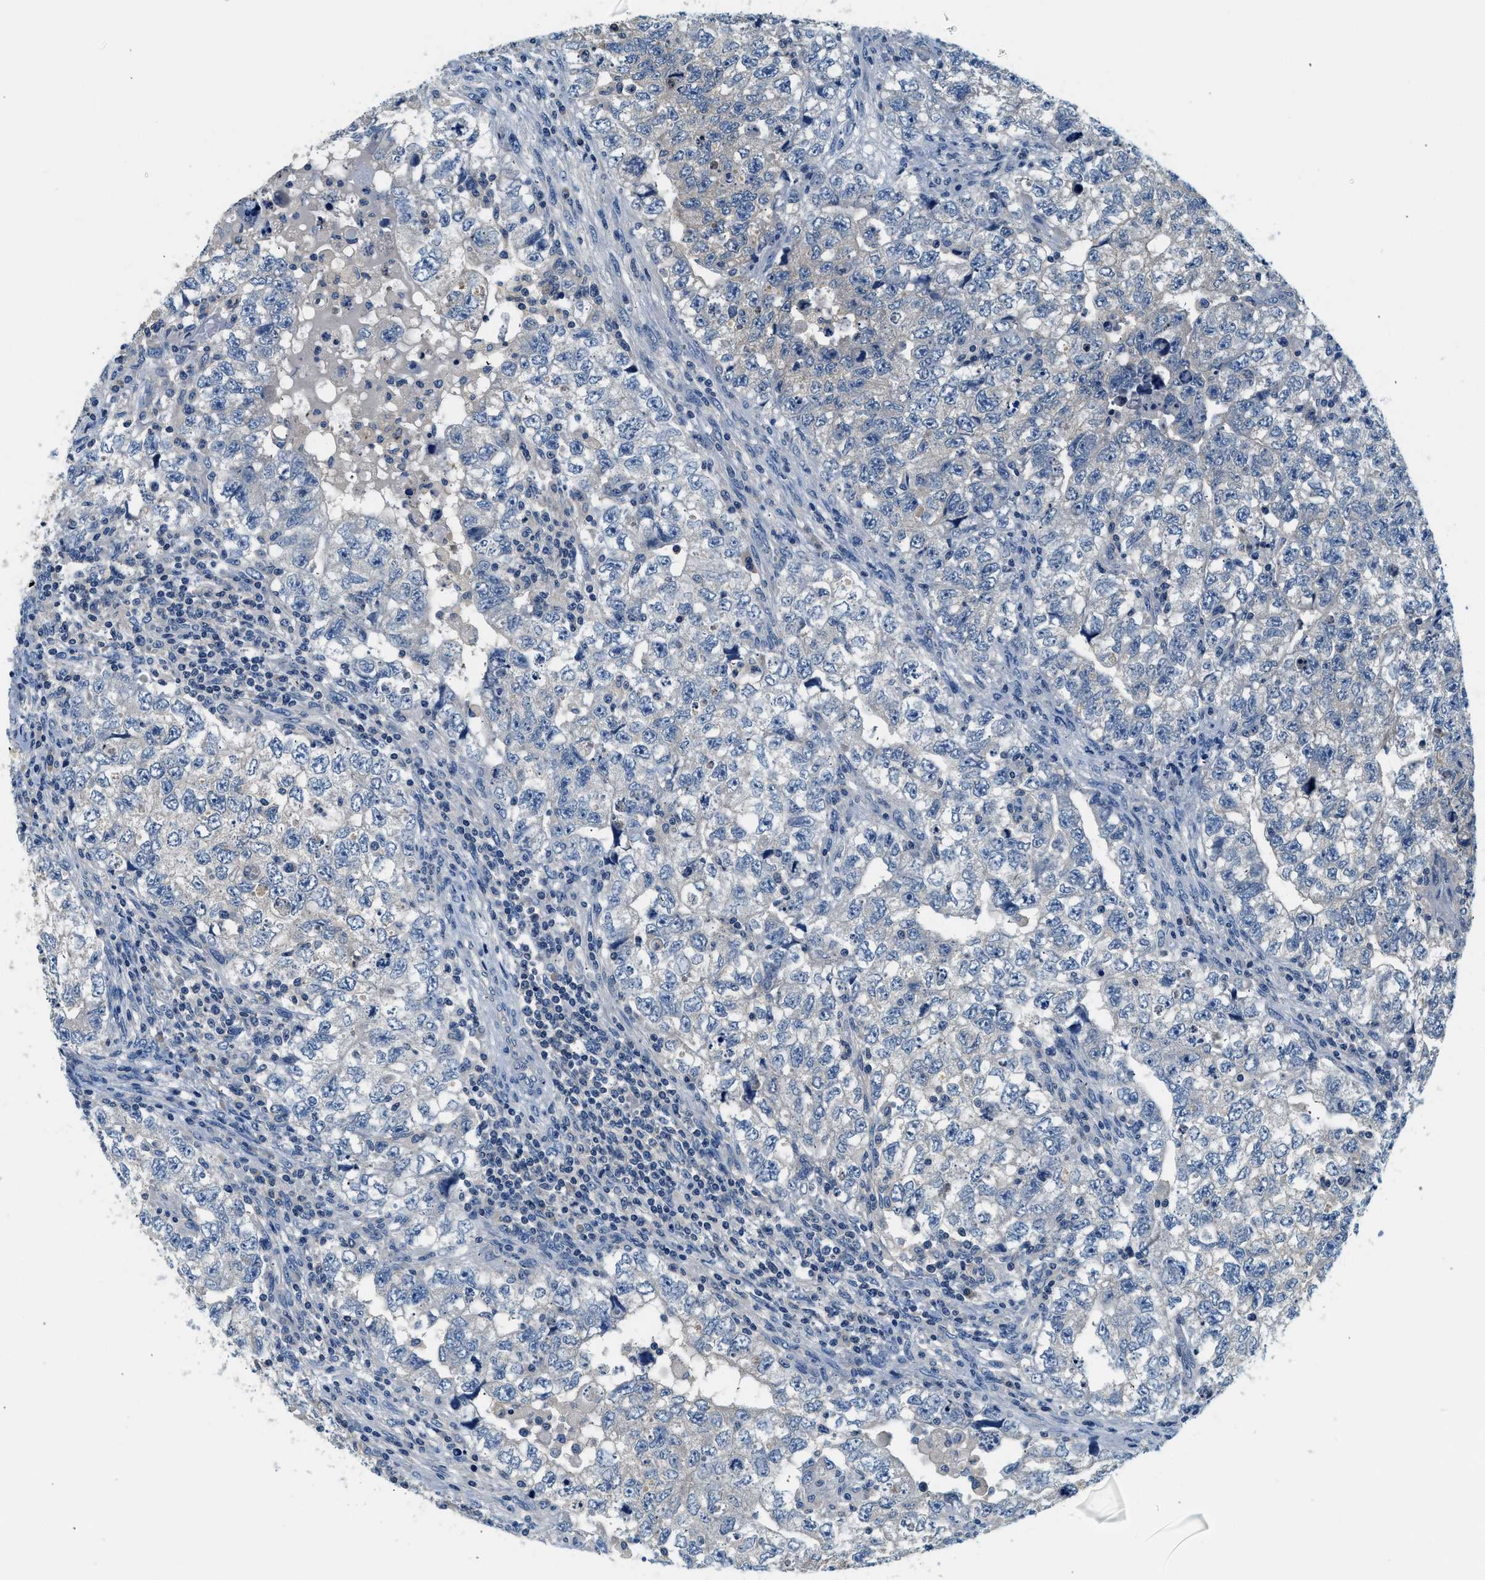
{"staining": {"intensity": "negative", "quantity": "none", "location": "none"}, "tissue": "testis cancer", "cell_type": "Tumor cells", "image_type": "cancer", "snomed": [{"axis": "morphology", "description": "Carcinoma, Embryonal, NOS"}, {"axis": "topography", "description": "Testis"}], "caption": "Human embryonal carcinoma (testis) stained for a protein using IHC reveals no expression in tumor cells.", "gene": "SLC35E1", "patient": {"sex": "male", "age": 36}}